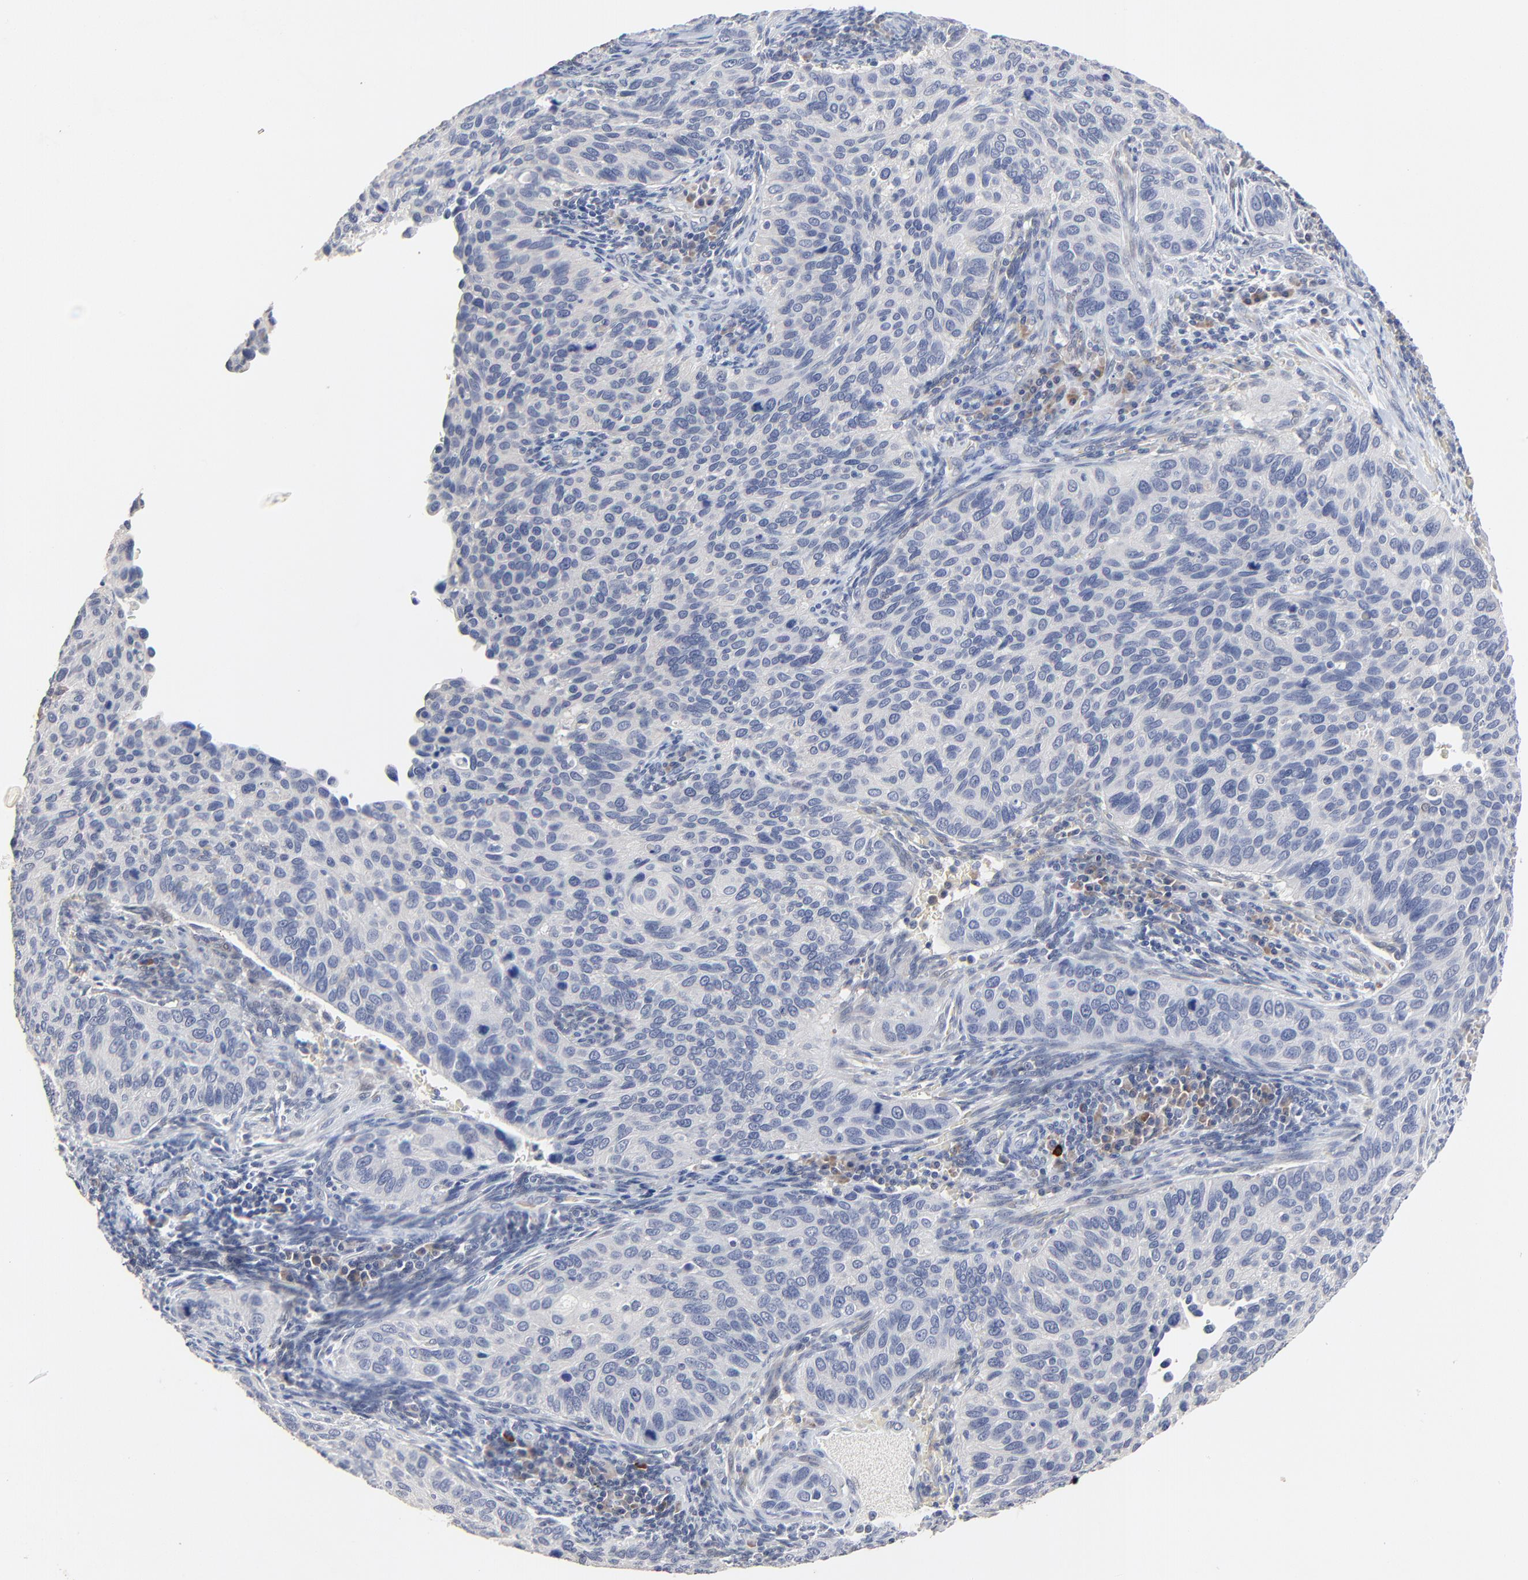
{"staining": {"intensity": "negative", "quantity": "none", "location": "none"}, "tissue": "cervical cancer", "cell_type": "Tumor cells", "image_type": "cancer", "snomed": [{"axis": "morphology", "description": "Adenocarcinoma, NOS"}, {"axis": "topography", "description": "Cervix"}], "caption": "Cervical adenocarcinoma stained for a protein using immunohistochemistry (IHC) exhibits no positivity tumor cells.", "gene": "FANCB", "patient": {"sex": "female", "age": 29}}